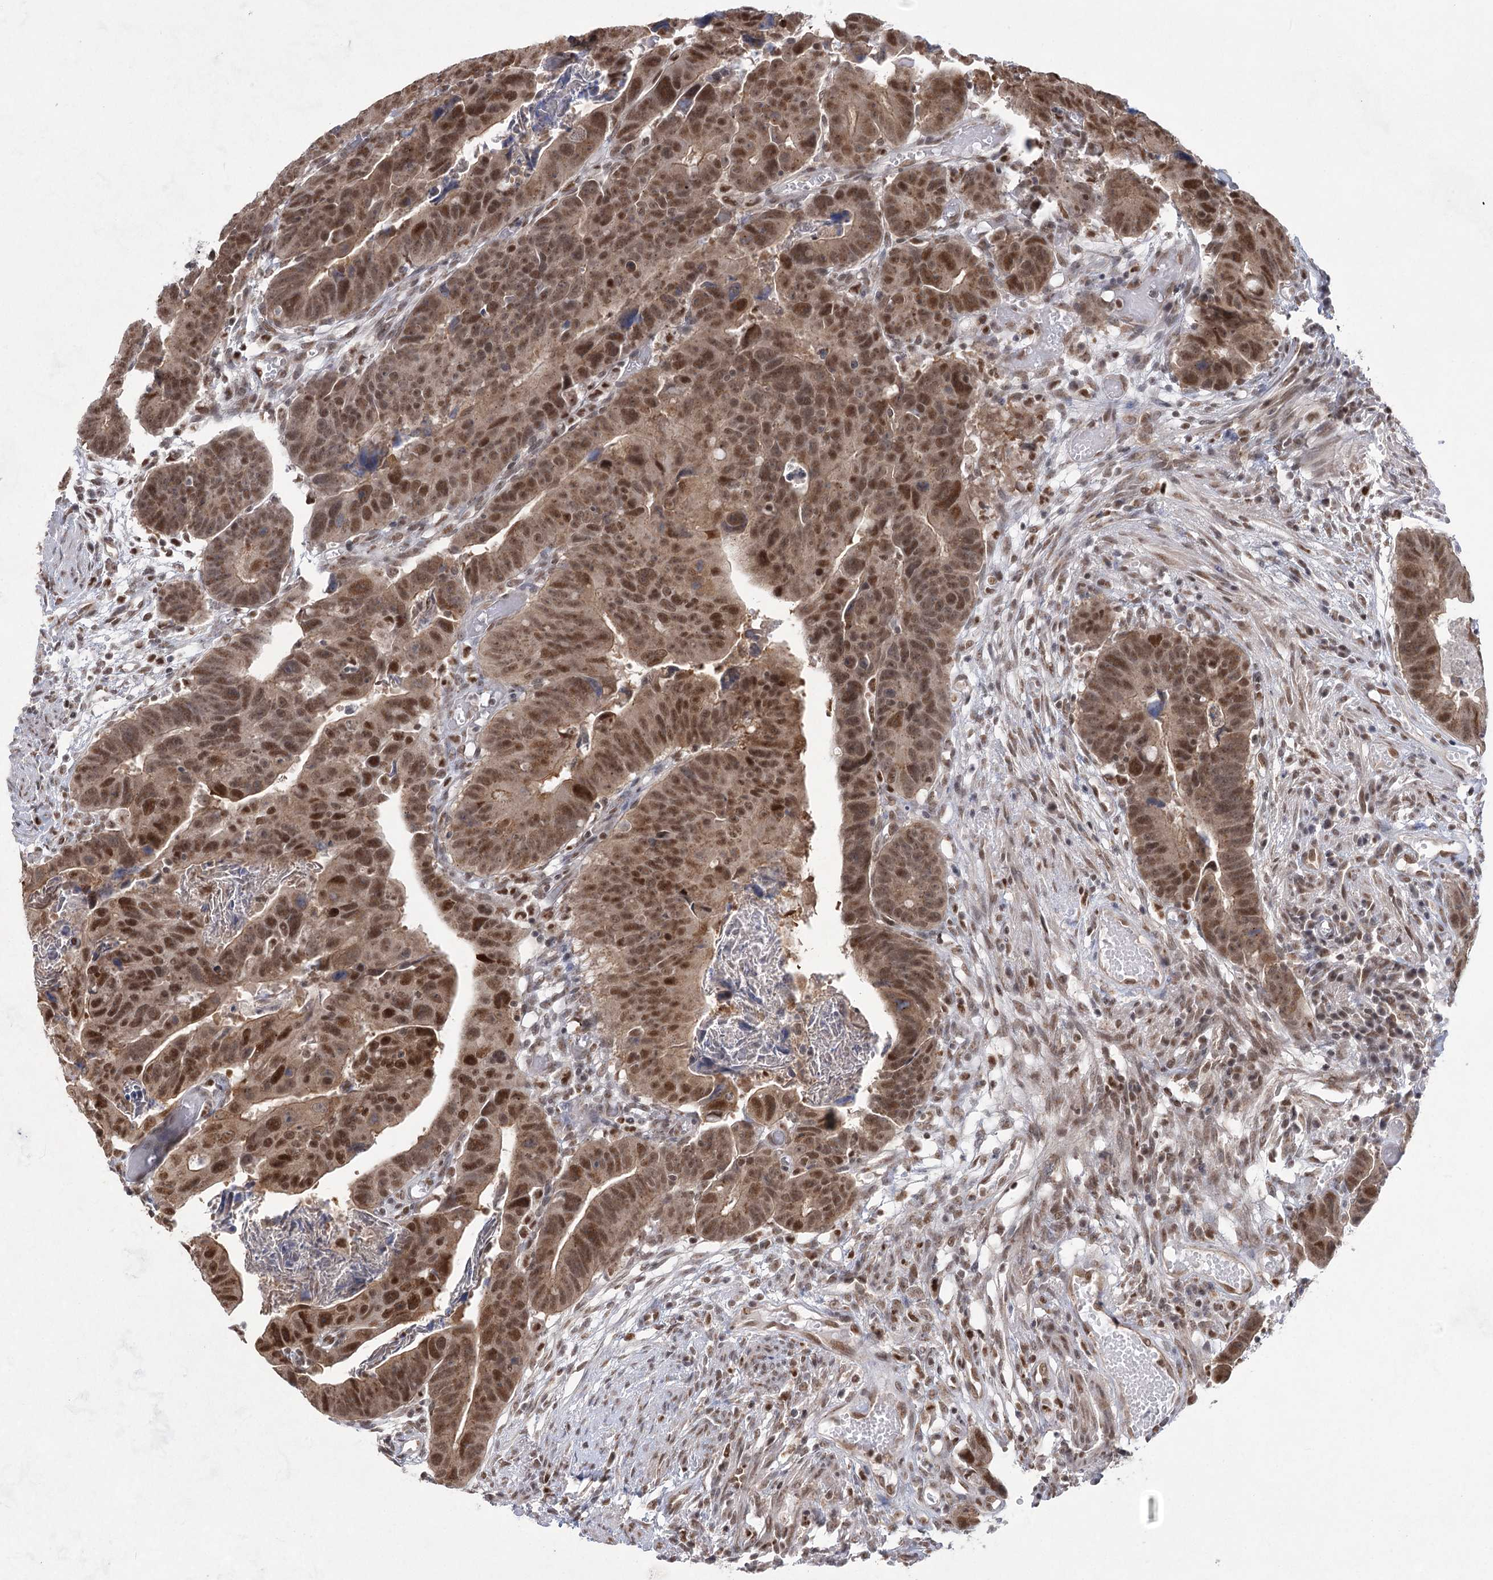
{"staining": {"intensity": "moderate", "quantity": ">75%", "location": "cytoplasmic/membranous,nuclear"}, "tissue": "colorectal cancer", "cell_type": "Tumor cells", "image_type": "cancer", "snomed": [{"axis": "morphology", "description": "Adenocarcinoma, NOS"}, {"axis": "topography", "description": "Rectum"}], "caption": "Tumor cells display moderate cytoplasmic/membranous and nuclear positivity in approximately >75% of cells in colorectal adenocarcinoma. (brown staining indicates protein expression, while blue staining denotes nuclei).", "gene": "ZCCHC8", "patient": {"sex": "female", "age": 65}}